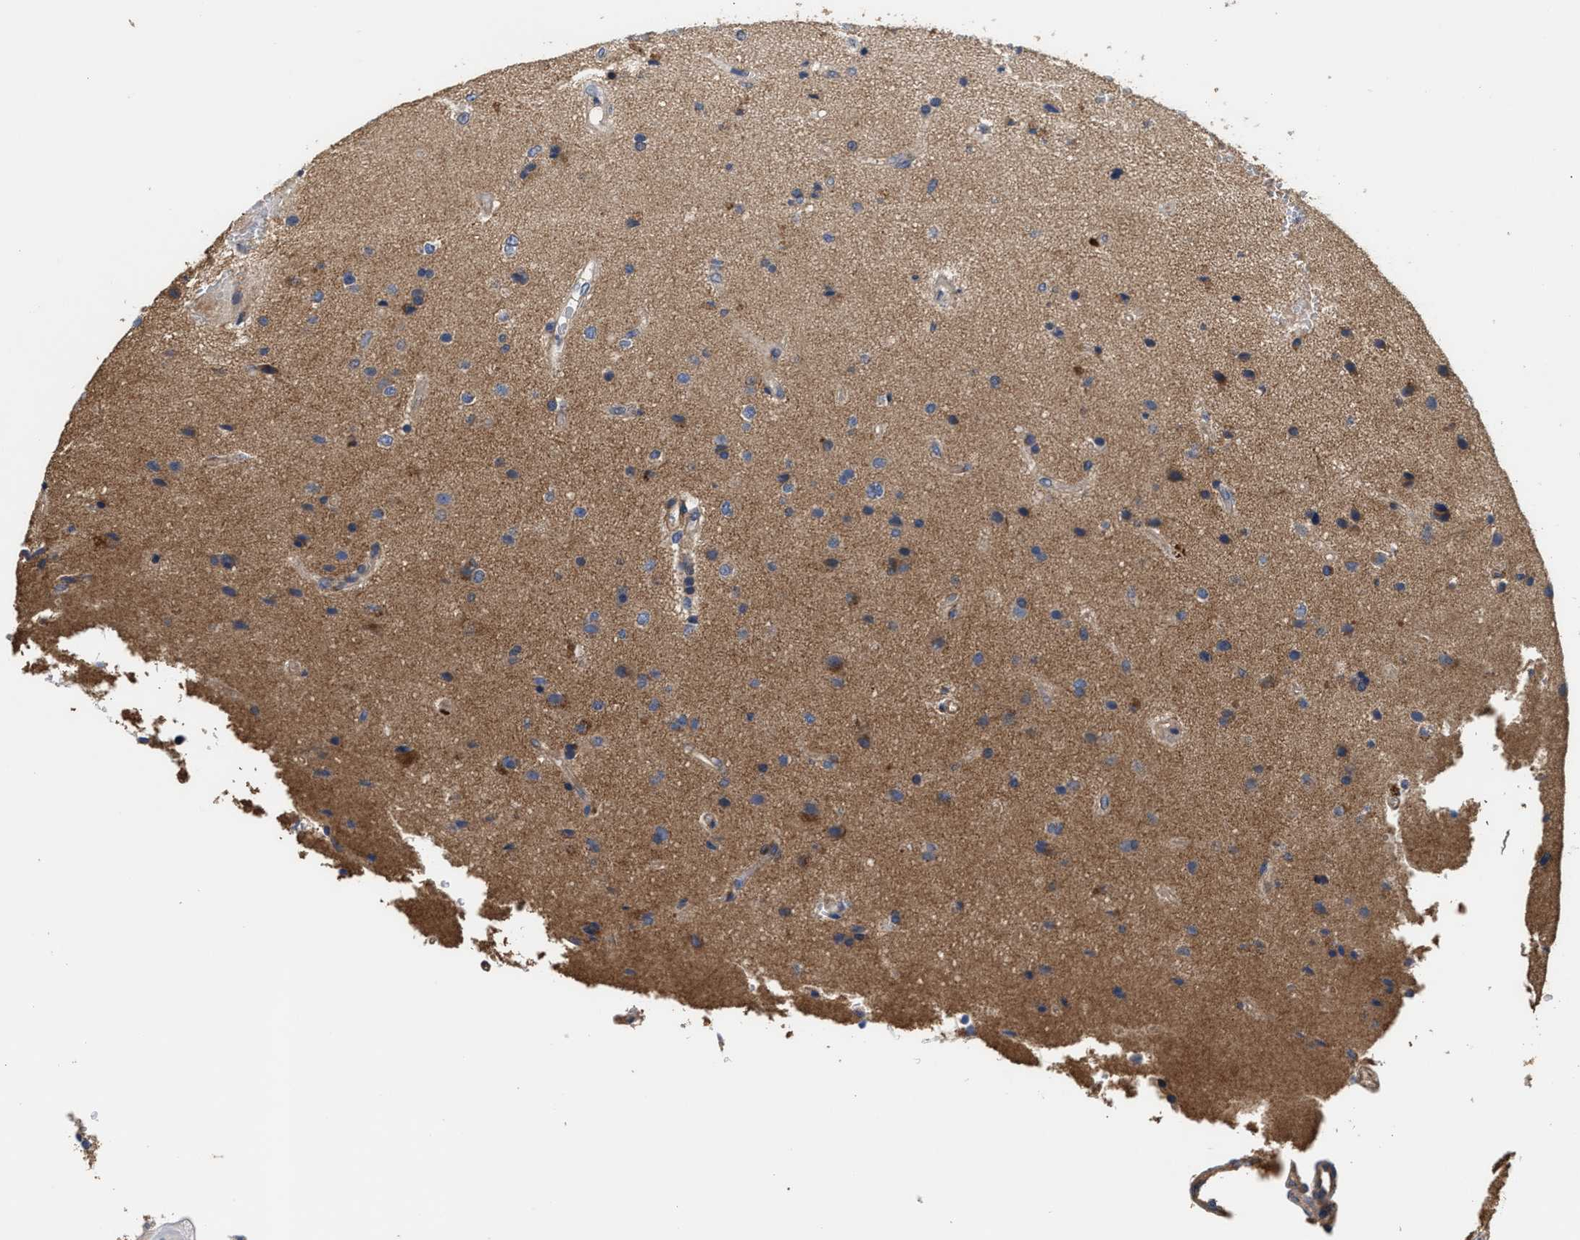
{"staining": {"intensity": "weak", "quantity": "25%-75%", "location": "cytoplasmic/membranous"}, "tissue": "glioma", "cell_type": "Tumor cells", "image_type": "cancer", "snomed": [{"axis": "morphology", "description": "Glioma, malignant, High grade"}, {"axis": "topography", "description": "Brain"}], "caption": "DAB immunohistochemical staining of human malignant glioma (high-grade) exhibits weak cytoplasmic/membranous protein expression in about 25%-75% of tumor cells.", "gene": "KLB", "patient": {"sex": "male", "age": 72}}